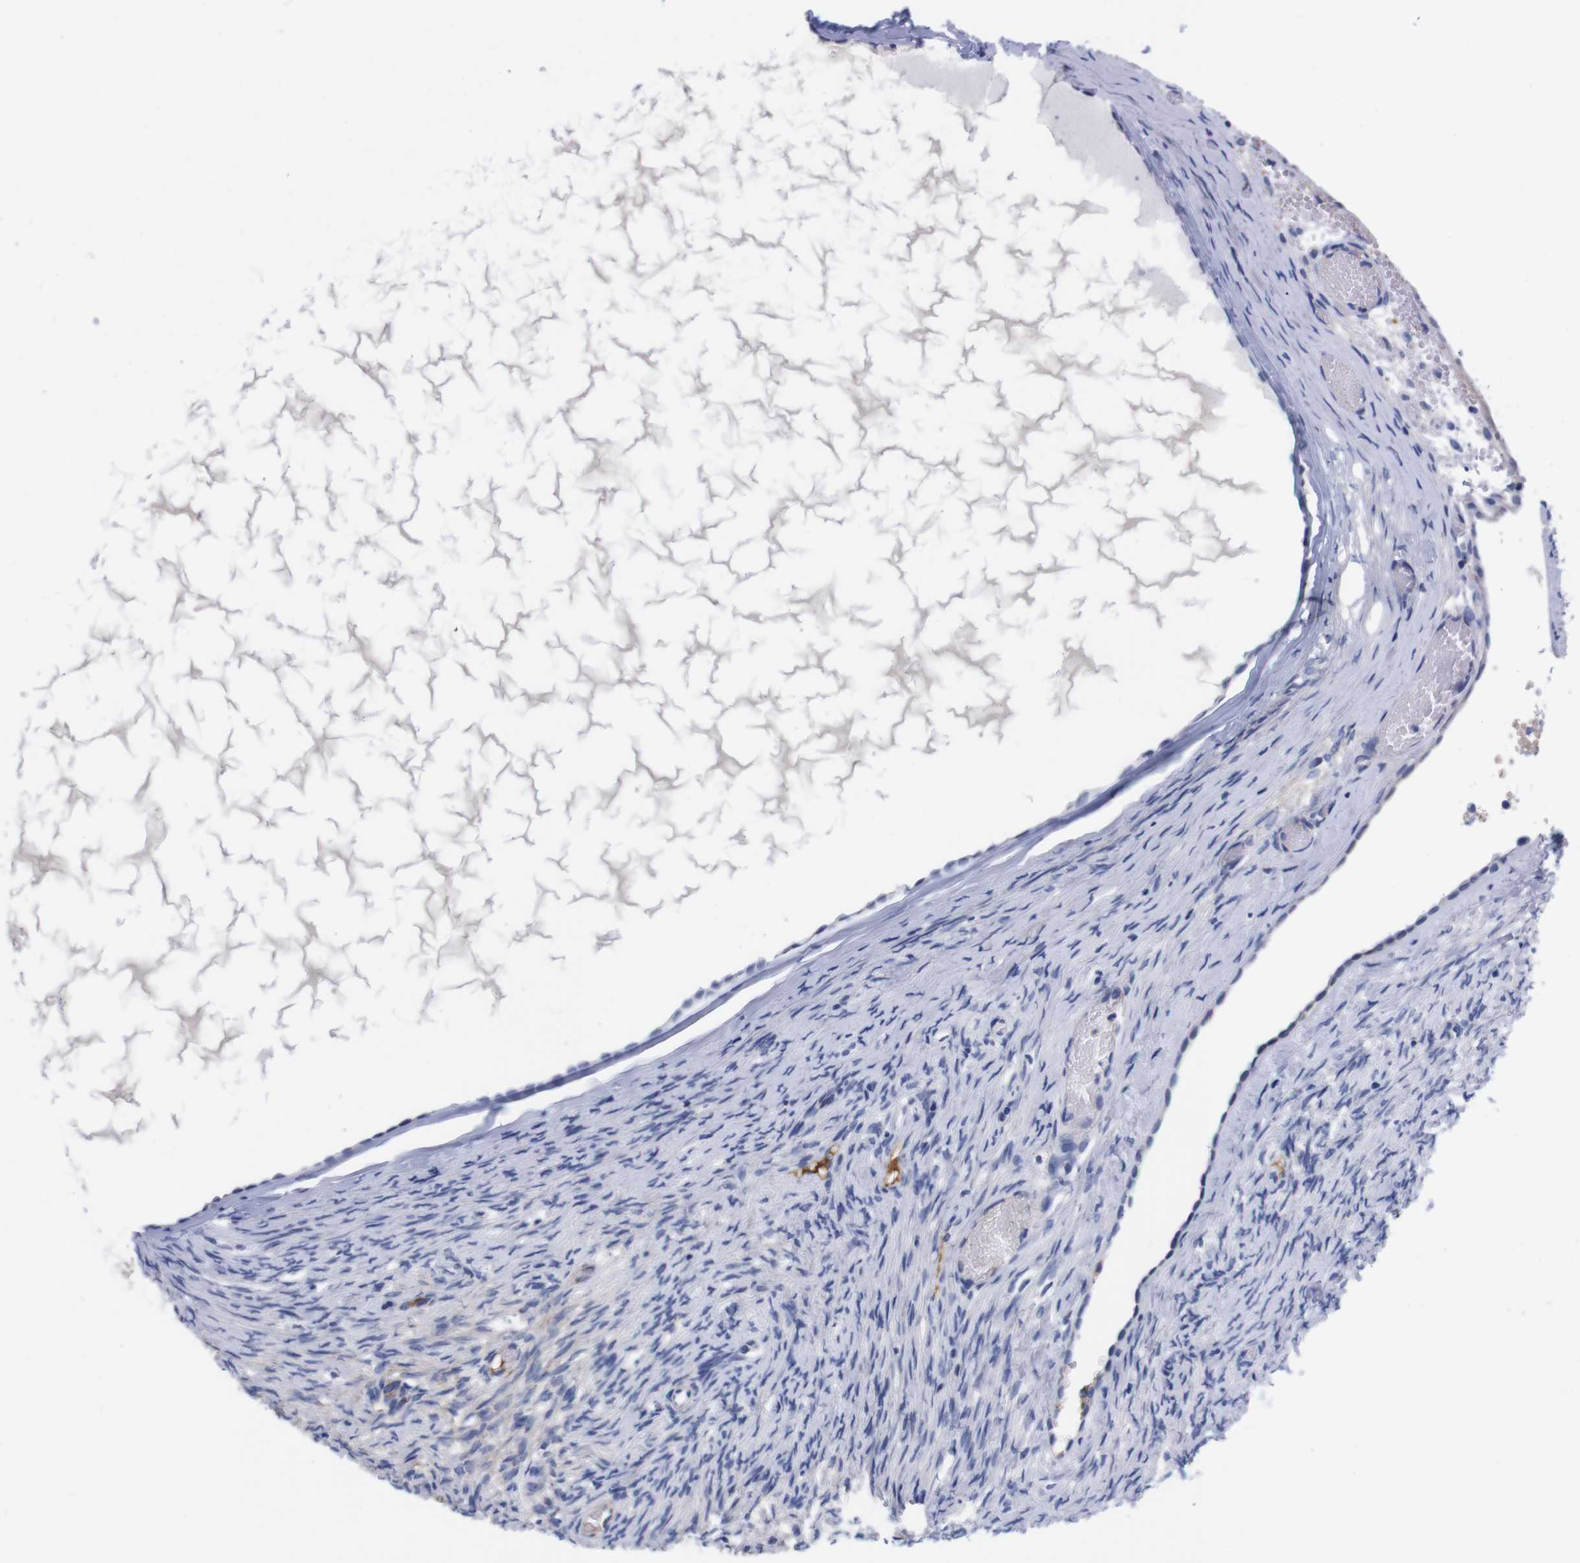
{"staining": {"intensity": "negative", "quantity": "none", "location": "none"}, "tissue": "ovary", "cell_type": "Follicle cells", "image_type": "normal", "snomed": [{"axis": "morphology", "description": "Normal tissue, NOS"}, {"axis": "topography", "description": "Ovary"}], "caption": "This is a micrograph of immunohistochemistry staining of unremarkable ovary, which shows no positivity in follicle cells. (DAB IHC, high magnification).", "gene": "FAM210A", "patient": {"sex": "female", "age": 33}}